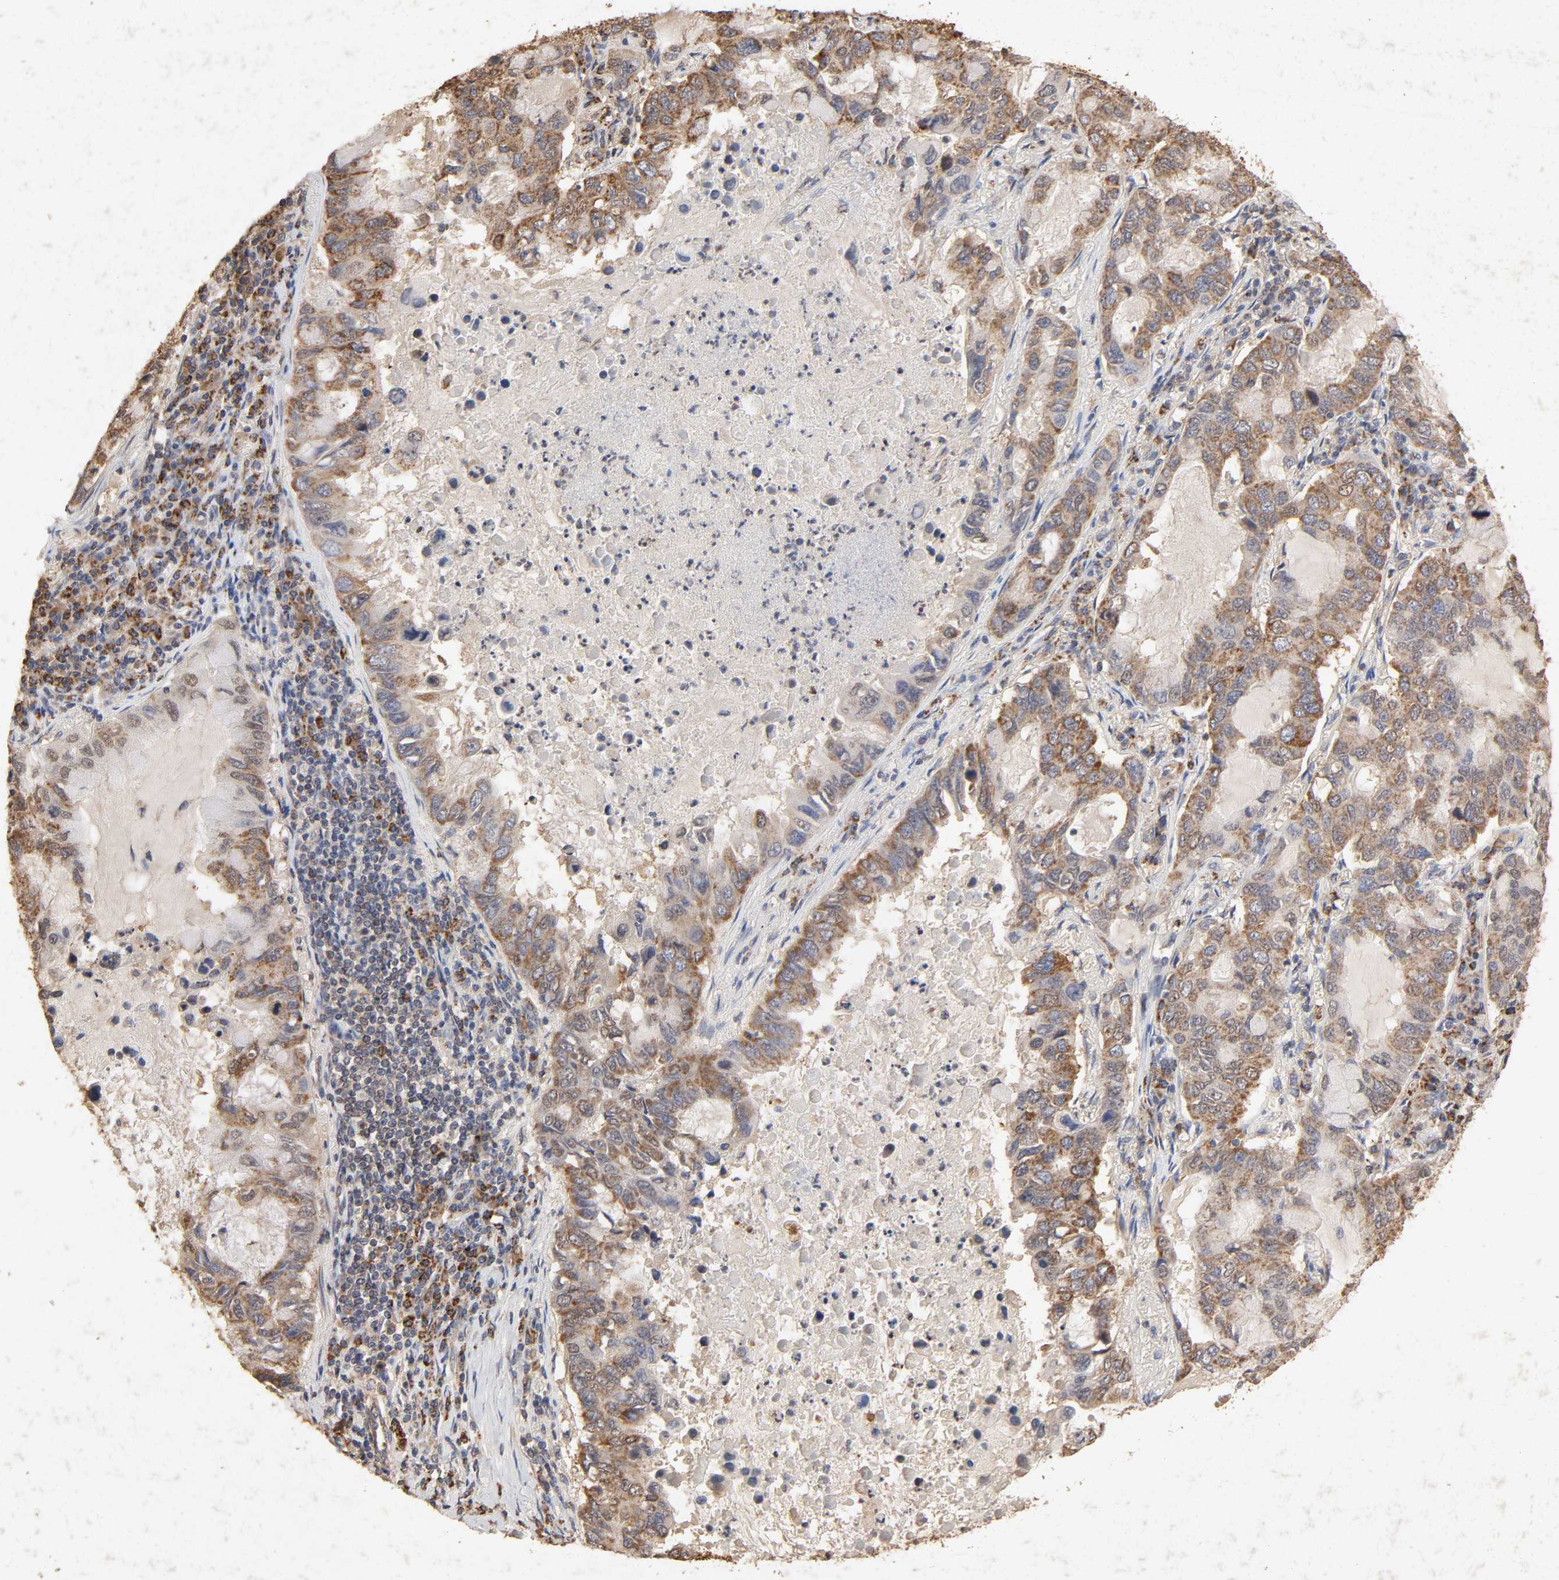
{"staining": {"intensity": "moderate", "quantity": "25%-75%", "location": "cytoplasmic/membranous"}, "tissue": "lung cancer", "cell_type": "Tumor cells", "image_type": "cancer", "snomed": [{"axis": "morphology", "description": "Adenocarcinoma, NOS"}, {"axis": "topography", "description": "Lung"}], "caption": "Immunohistochemical staining of human adenocarcinoma (lung) displays medium levels of moderate cytoplasmic/membranous positivity in approximately 25%-75% of tumor cells.", "gene": "CYCS", "patient": {"sex": "male", "age": 64}}